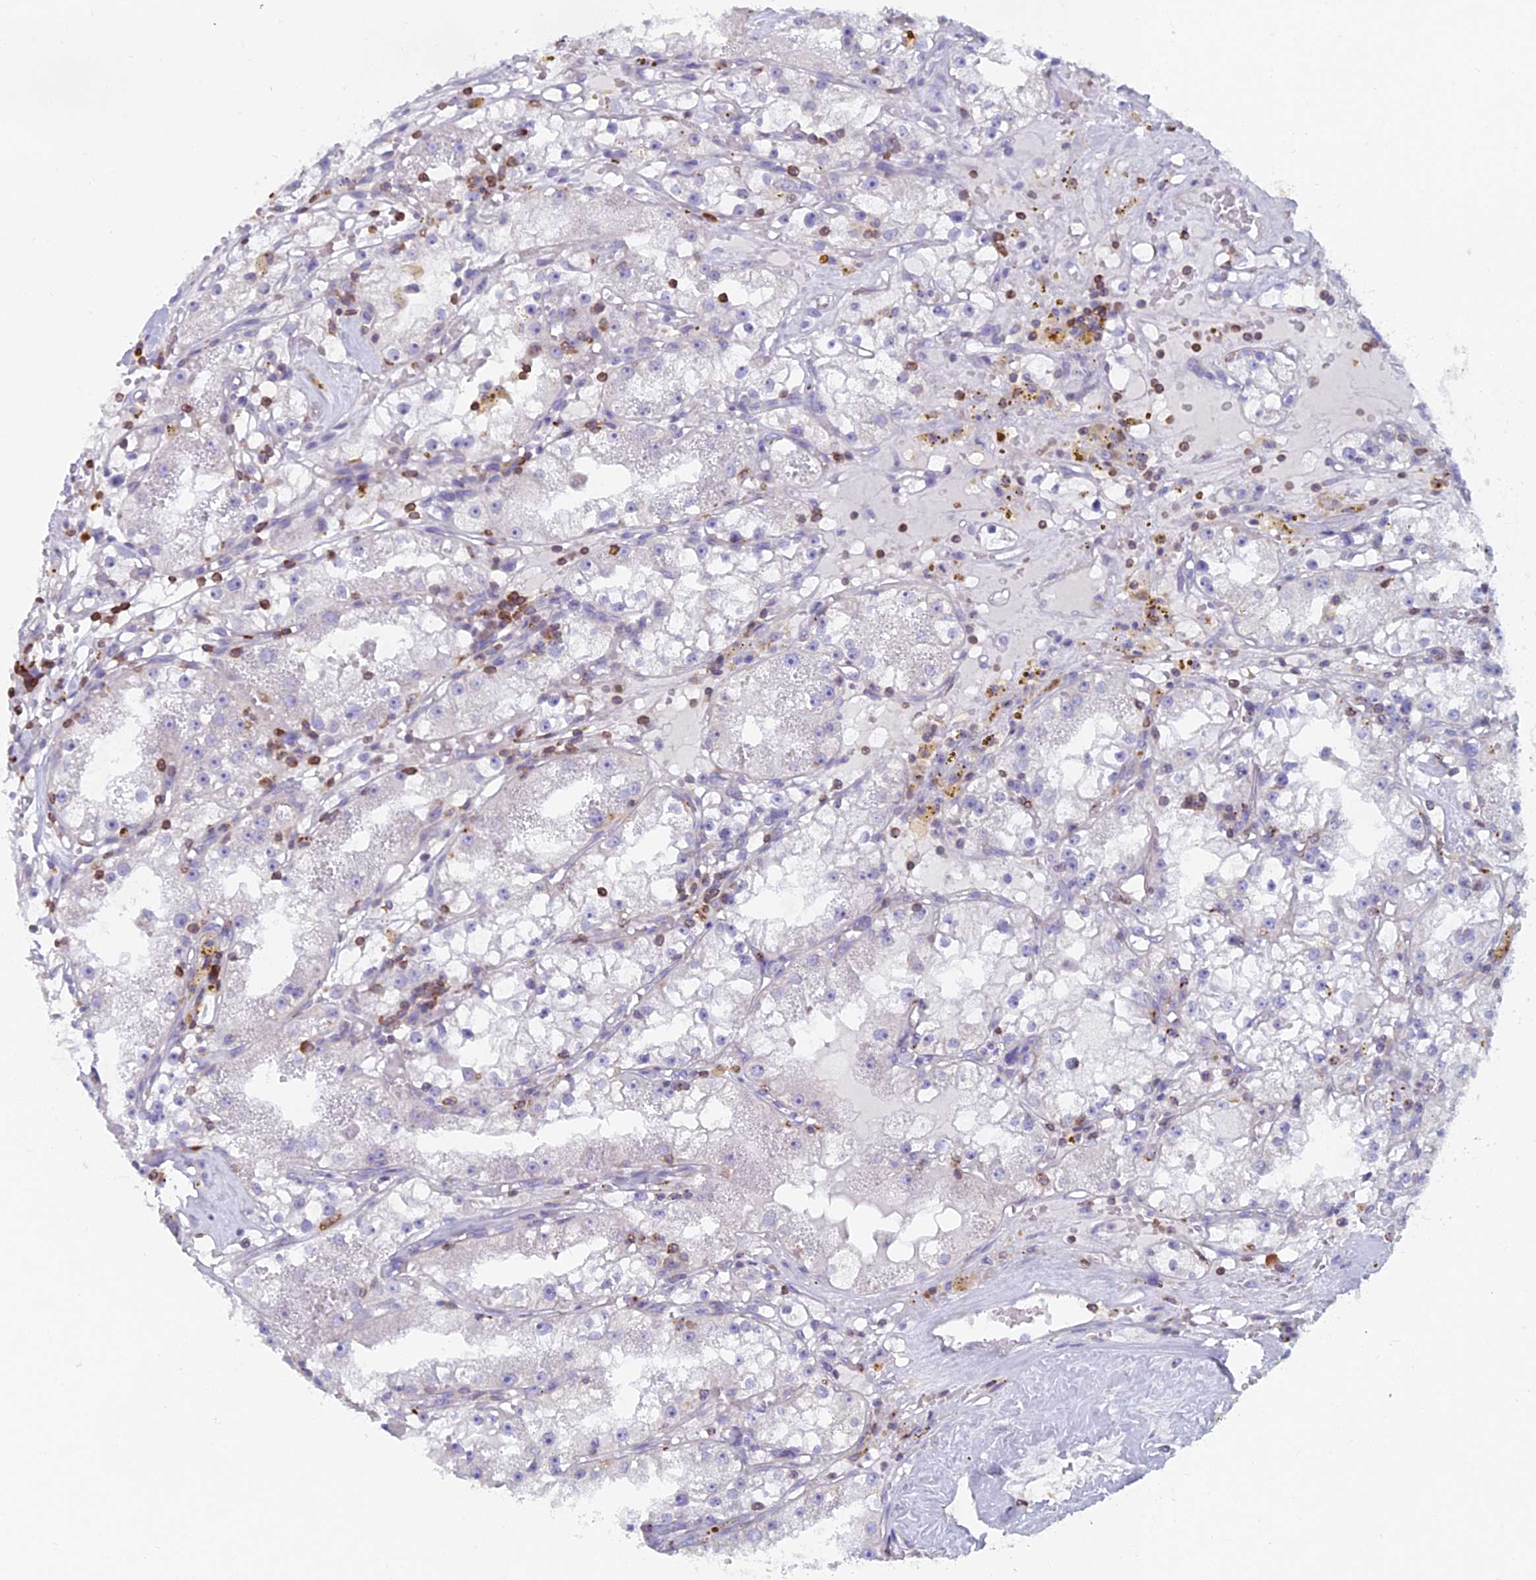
{"staining": {"intensity": "negative", "quantity": "none", "location": "none"}, "tissue": "renal cancer", "cell_type": "Tumor cells", "image_type": "cancer", "snomed": [{"axis": "morphology", "description": "Adenocarcinoma, NOS"}, {"axis": "topography", "description": "Kidney"}], "caption": "The image demonstrates no significant staining in tumor cells of renal adenocarcinoma.", "gene": "ABI3BP", "patient": {"sex": "male", "age": 56}}